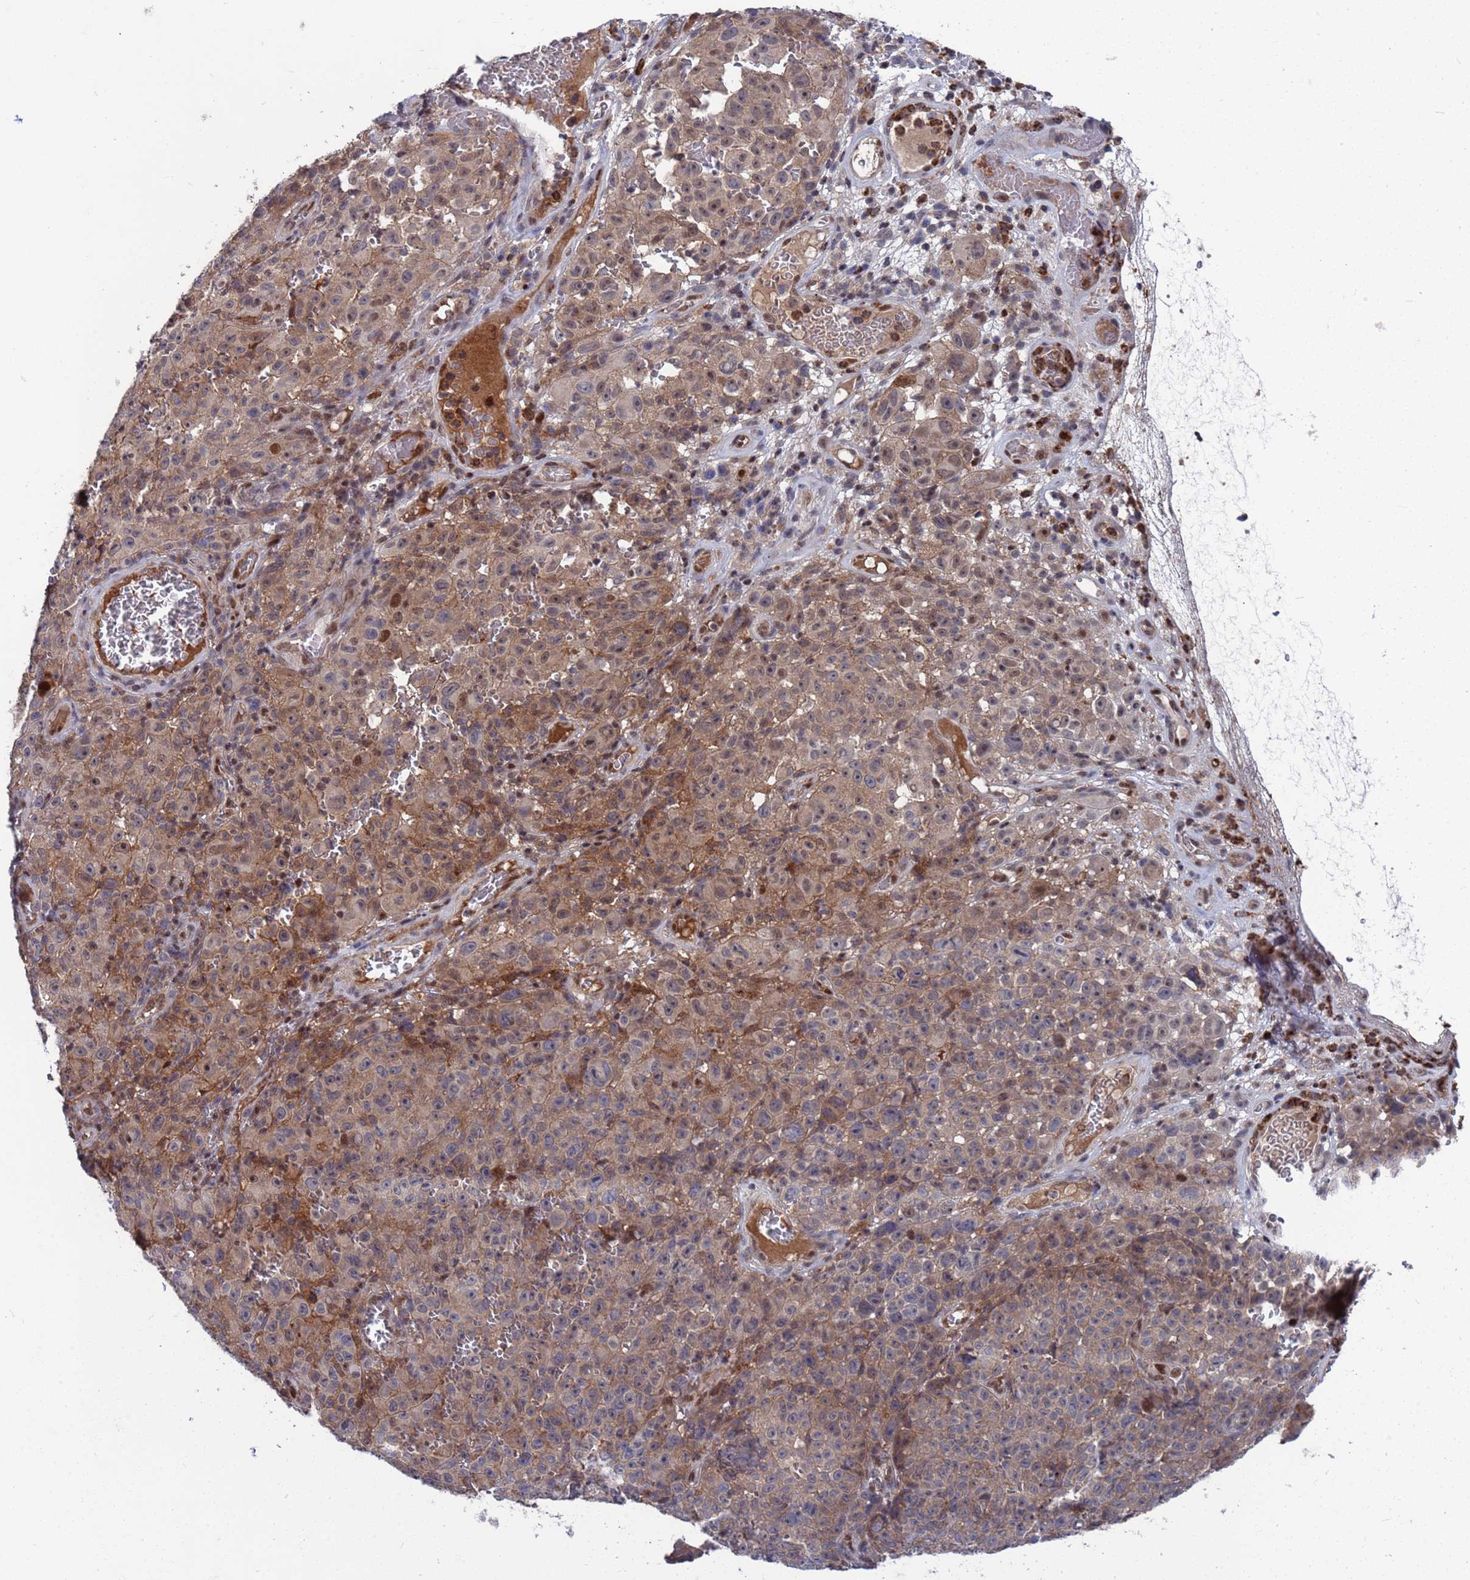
{"staining": {"intensity": "moderate", "quantity": "25%-75%", "location": "cytoplasmic/membranous,nuclear"}, "tissue": "melanoma", "cell_type": "Tumor cells", "image_type": "cancer", "snomed": [{"axis": "morphology", "description": "Malignant melanoma, NOS"}, {"axis": "topography", "description": "Skin"}], "caption": "Tumor cells exhibit medium levels of moderate cytoplasmic/membranous and nuclear expression in about 25%-75% of cells in malignant melanoma.", "gene": "TMBIM6", "patient": {"sex": "female", "age": 82}}